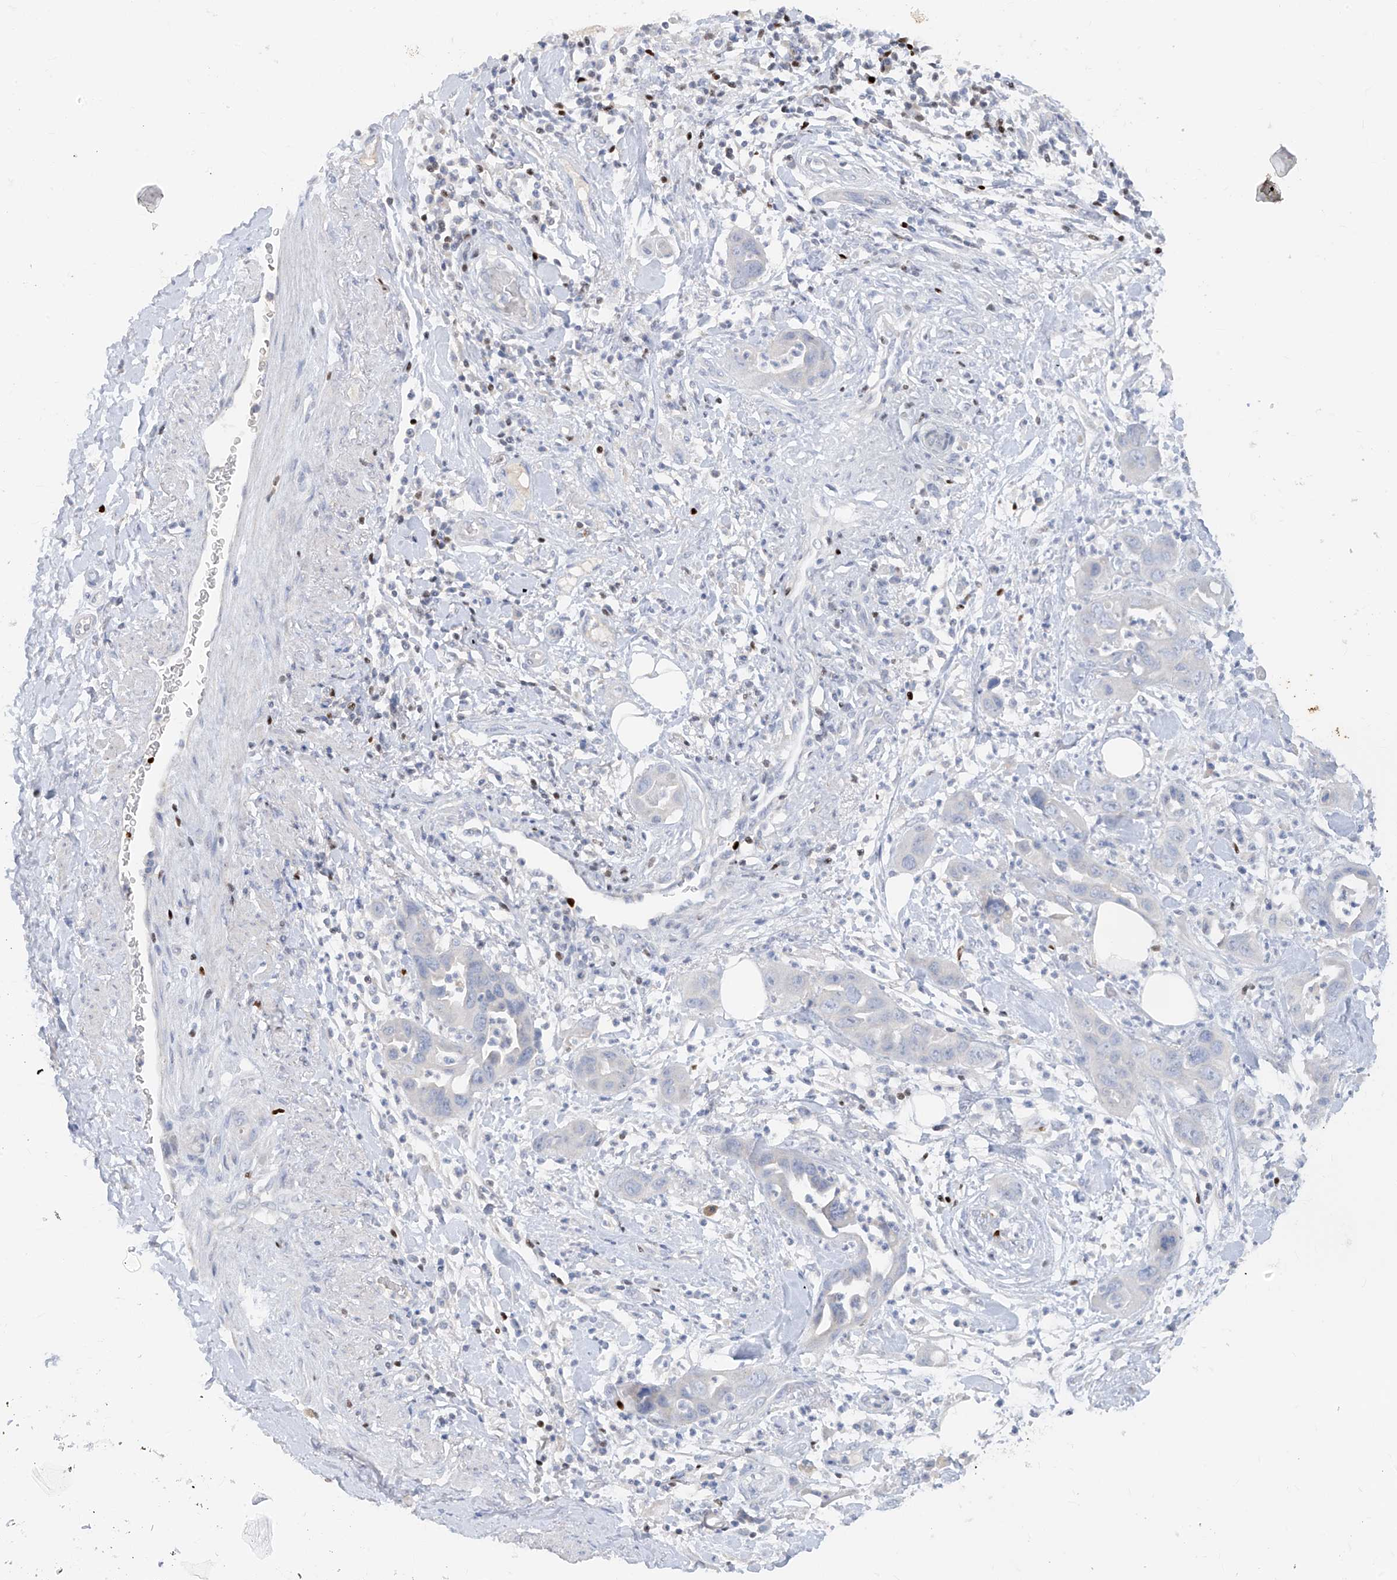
{"staining": {"intensity": "negative", "quantity": "none", "location": "none"}, "tissue": "pancreatic cancer", "cell_type": "Tumor cells", "image_type": "cancer", "snomed": [{"axis": "morphology", "description": "Adenocarcinoma, NOS"}, {"axis": "topography", "description": "Pancreas"}], "caption": "DAB immunohistochemical staining of pancreatic adenocarcinoma demonstrates no significant positivity in tumor cells. The staining was performed using DAB (3,3'-diaminobenzidine) to visualize the protein expression in brown, while the nuclei were stained in blue with hematoxylin (Magnification: 20x).", "gene": "TBX21", "patient": {"sex": "female", "age": 71}}